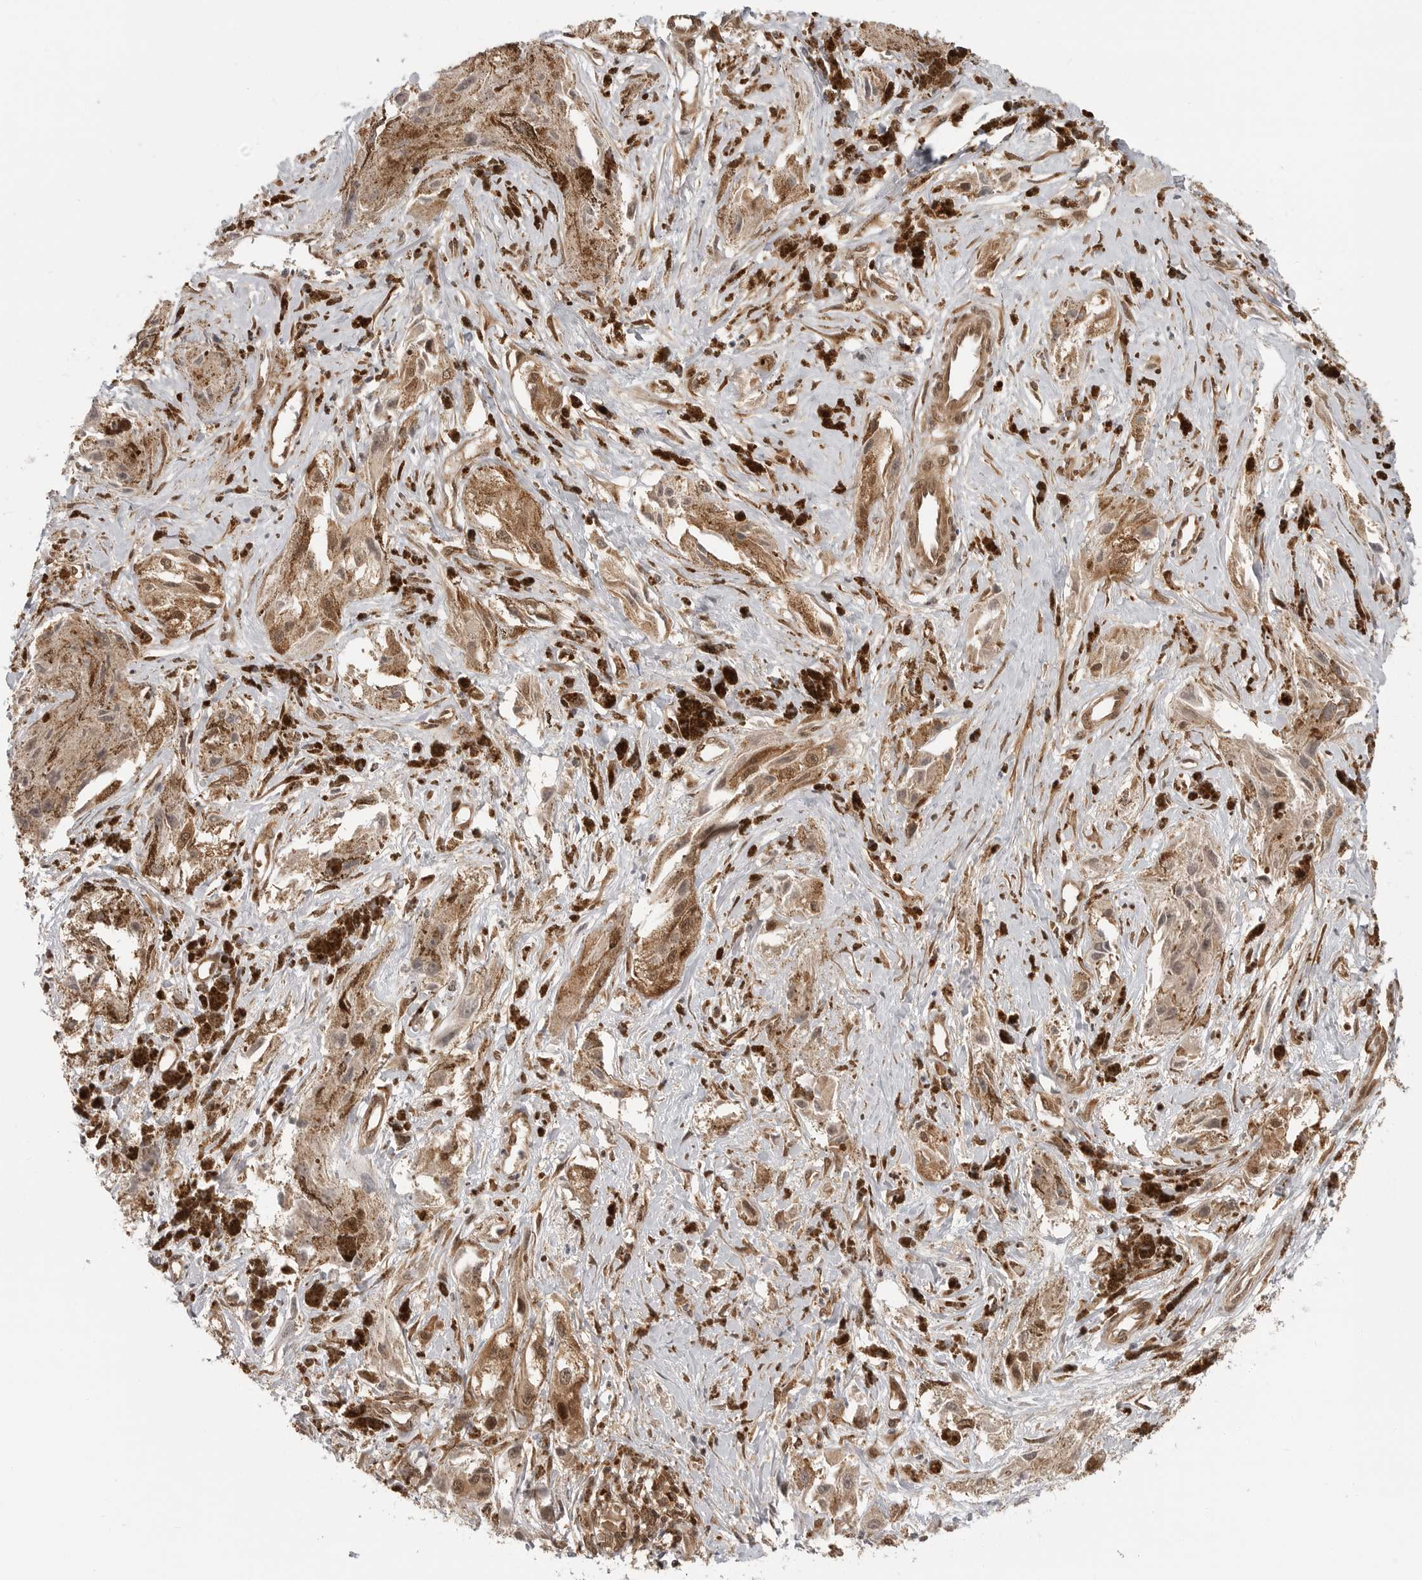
{"staining": {"intensity": "moderate", "quantity": ">75%", "location": "cytoplasmic/membranous"}, "tissue": "melanoma", "cell_type": "Tumor cells", "image_type": "cancer", "snomed": [{"axis": "morphology", "description": "Malignant melanoma, NOS"}, {"axis": "topography", "description": "Skin"}], "caption": "Malignant melanoma was stained to show a protein in brown. There is medium levels of moderate cytoplasmic/membranous expression in approximately >75% of tumor cells.", "gene": "SZRD1", "patient": {"sex": "male", "age": 88}}